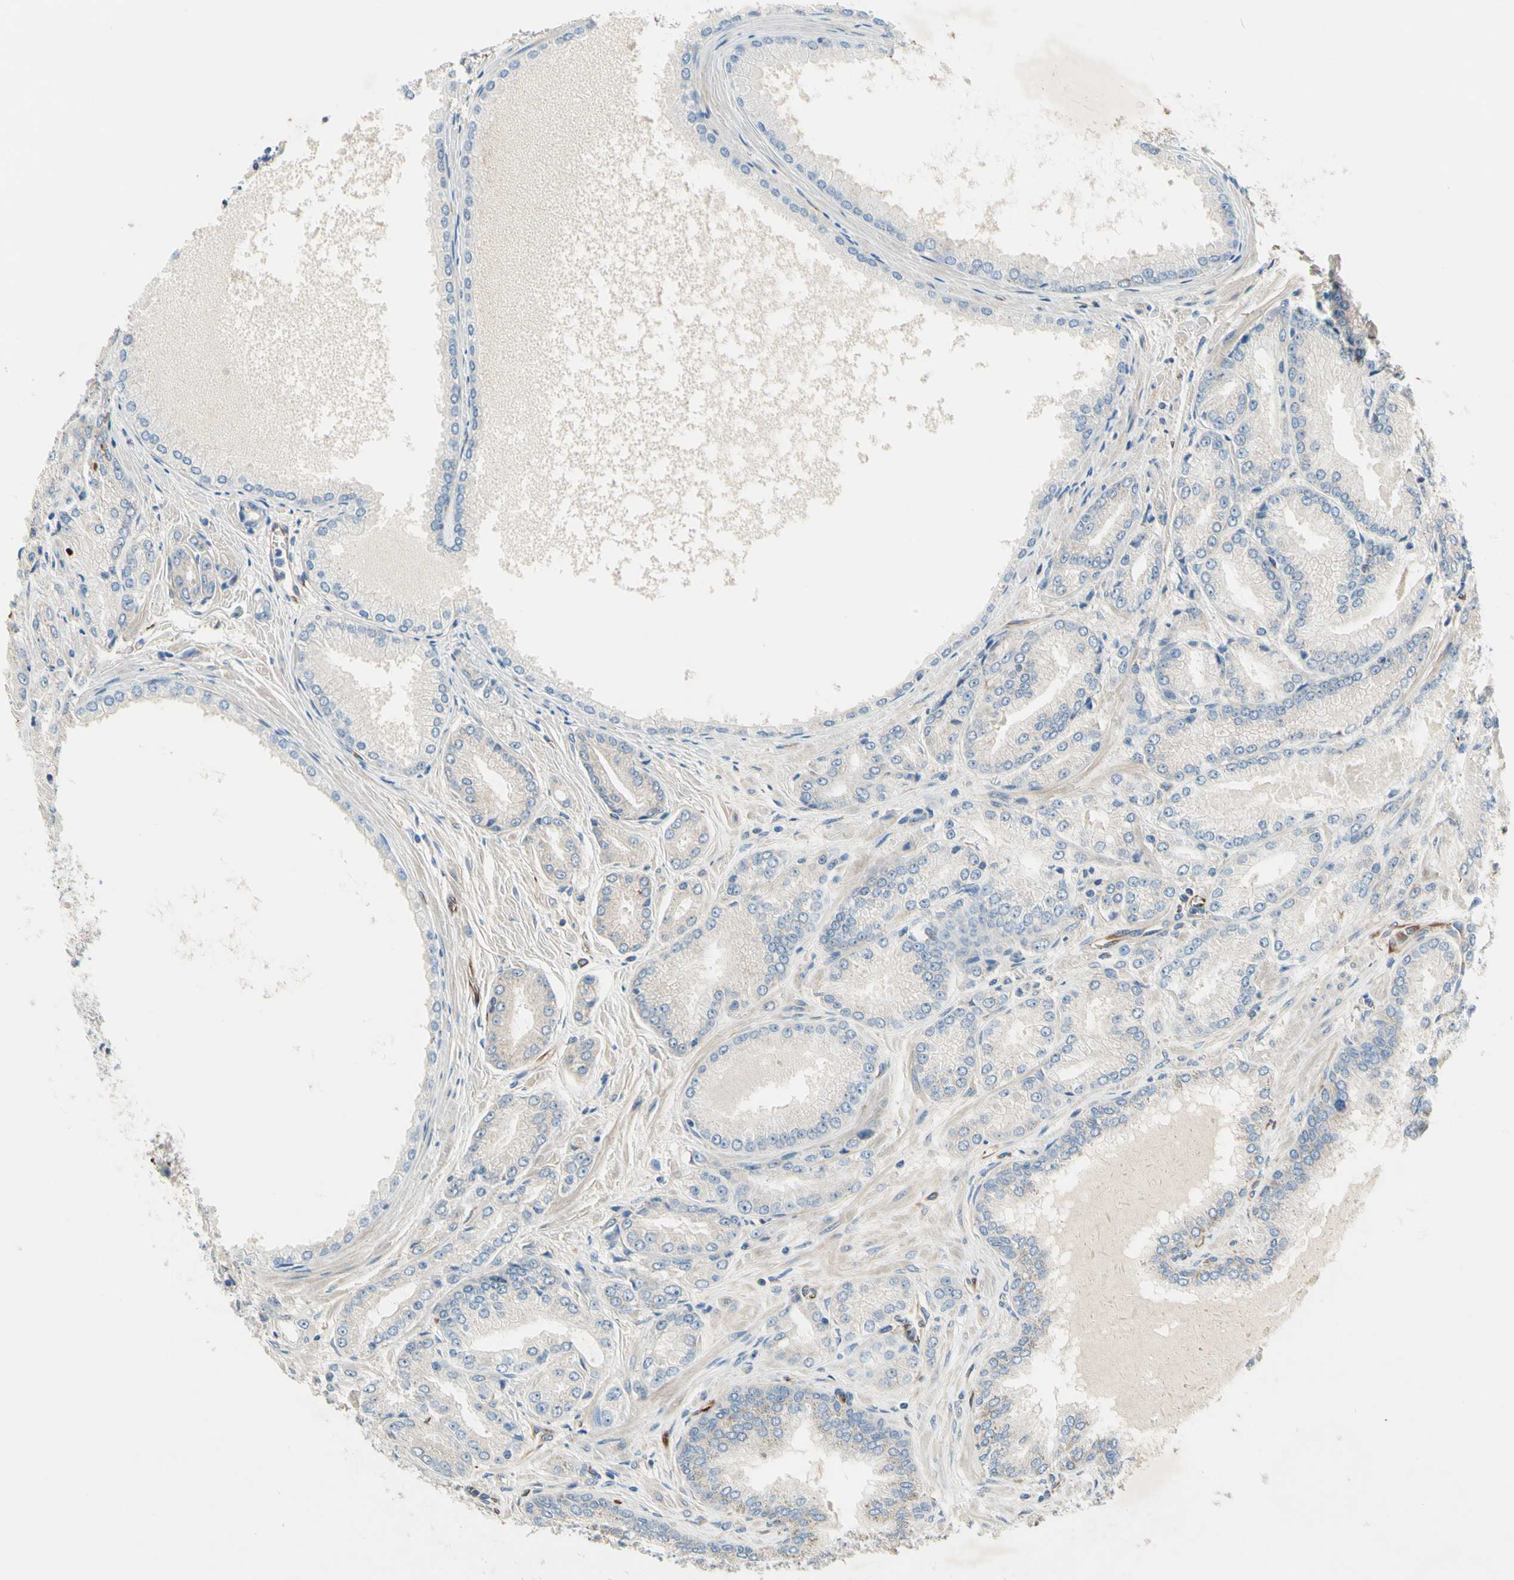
{"staining": {"intensity": "negative", "quantity": "none", "location": "none"}, "tissue": "prostate cancer", "cell_type": "Tumor cells", "image_type": "cancer", "snomed": [{"axis": "morphology", "description": "Adenocarcinoma, High grade"}, {"axis": "topography", "description": "Prostate"}], "caption": "IHC image of neoplastic tissue: human prostate cancer (adenocarcinoma (high-grade)) stained with DAB reveals no significant protein expression in tumor cells.", "gene": "TRAF2", "patient": {"sex": "male", "age": 59}}